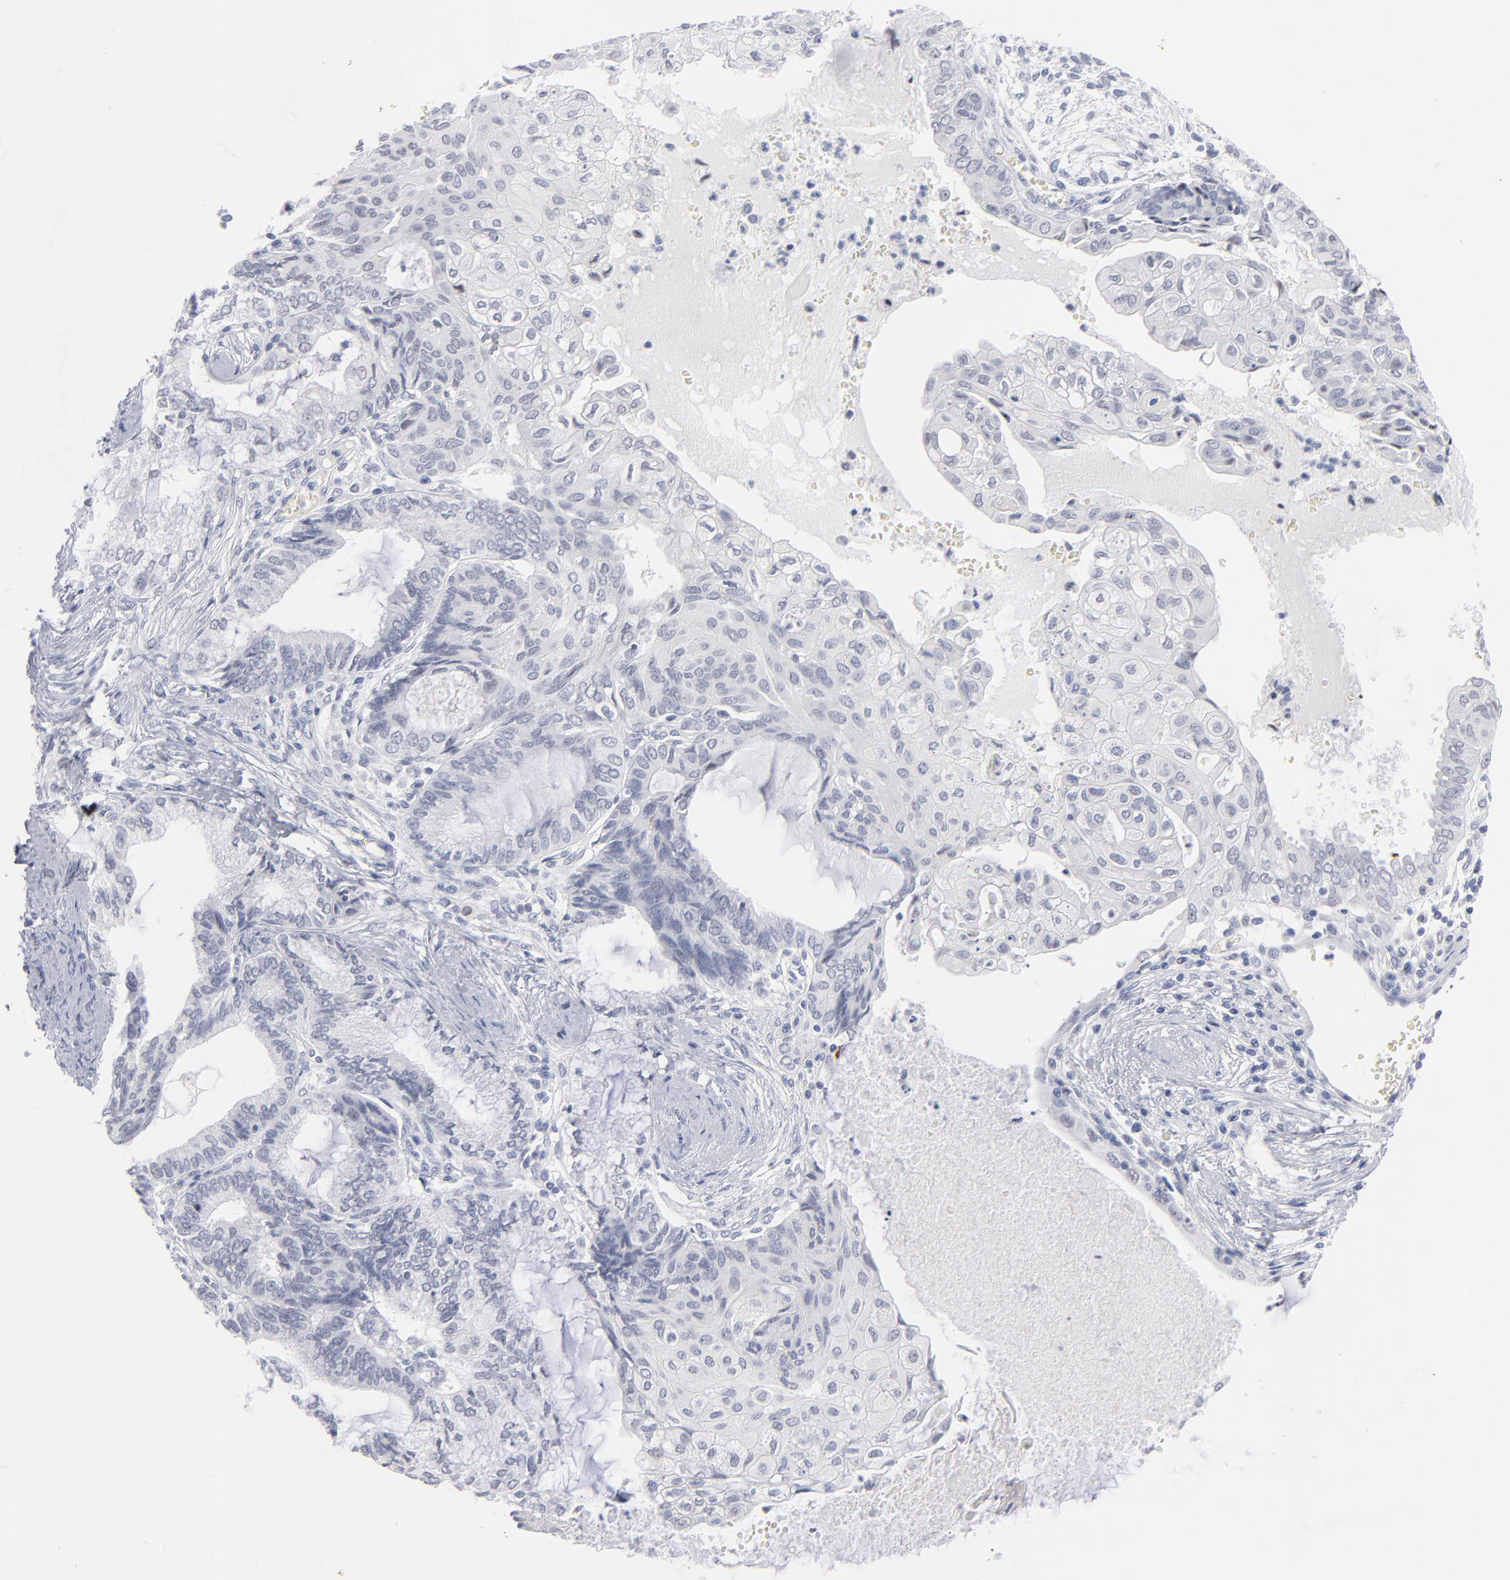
{"staining": {"intensity": "strong", "quantity": "<25%", "location": "cytoplasmic/membranous"}, "tissue": "endometrial cancer", "cell_type": "Tumor cells", "image_type": "cancer", "snomed": [{"axis": "morphology", "description": "Adenocarcinoma, NOS"}, {"axis": "topography", "description": "Endometrium"}], "caption": "The micrograph exhibits immunohistochemical staining of endometrial cancer. There is strong cytoplasmic/membranous expression is seen in approximately <25% of tumor cells.", "gene": "KHNYN", "patient": {"sex": "female", "age": 79}}